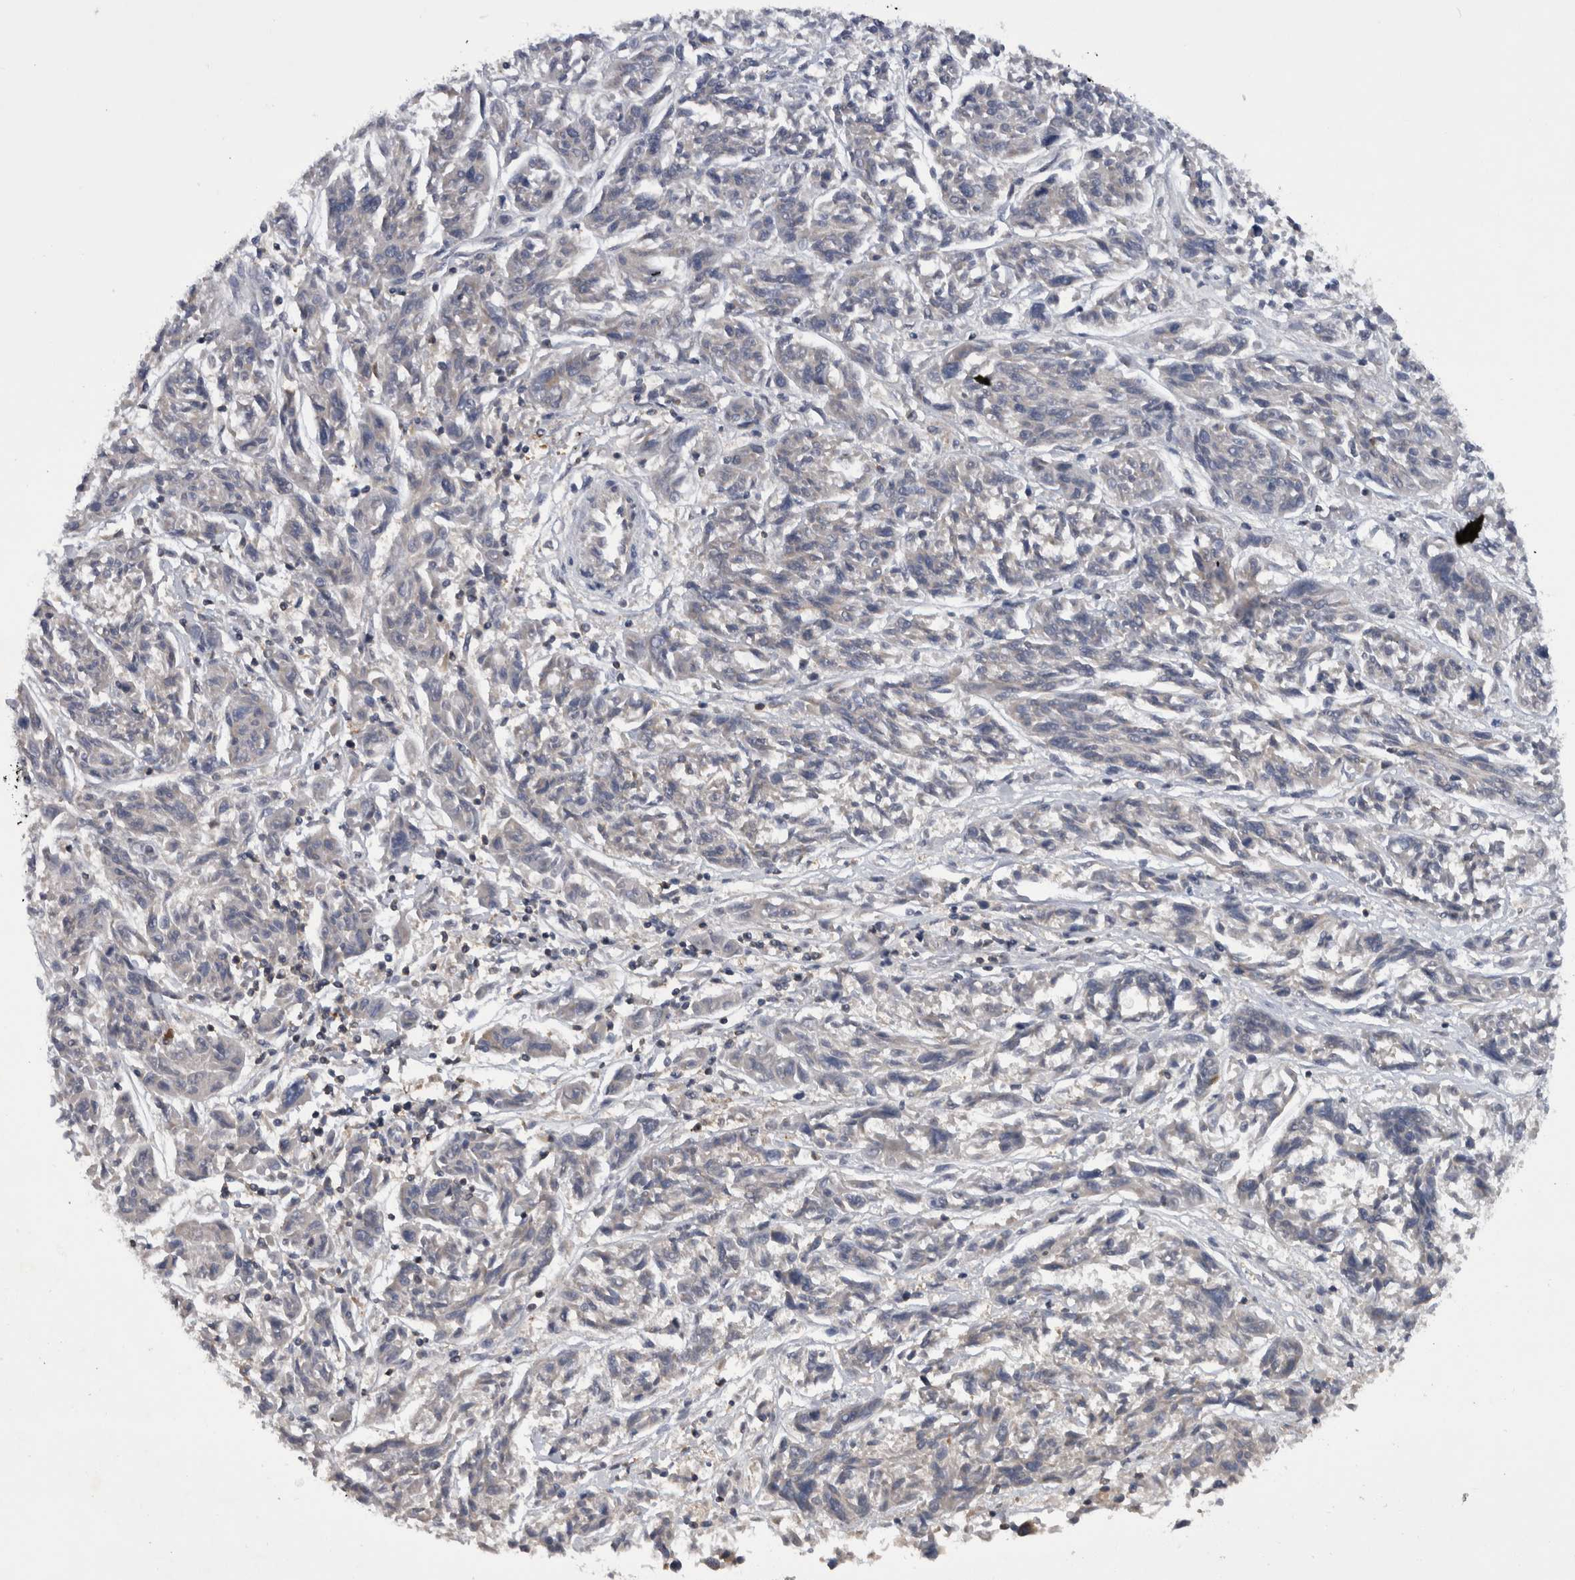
{"staining": {"intensity": "negative", "quantity": "none", "location": "none"}, "tissue": "melanoma", "cell_type": "Tumor cells", "image_type": "cancer", "snomed": [{"axis": "morphology", "description": "Malignant melanoma, NOS"}, {"axis": "topography", "description": "Skin"}], "caption": "Tumor cells show no significant expression in malignant melanoma.", "gene": "NFATC2", "patient": {"sex": "male", "age": 53}}